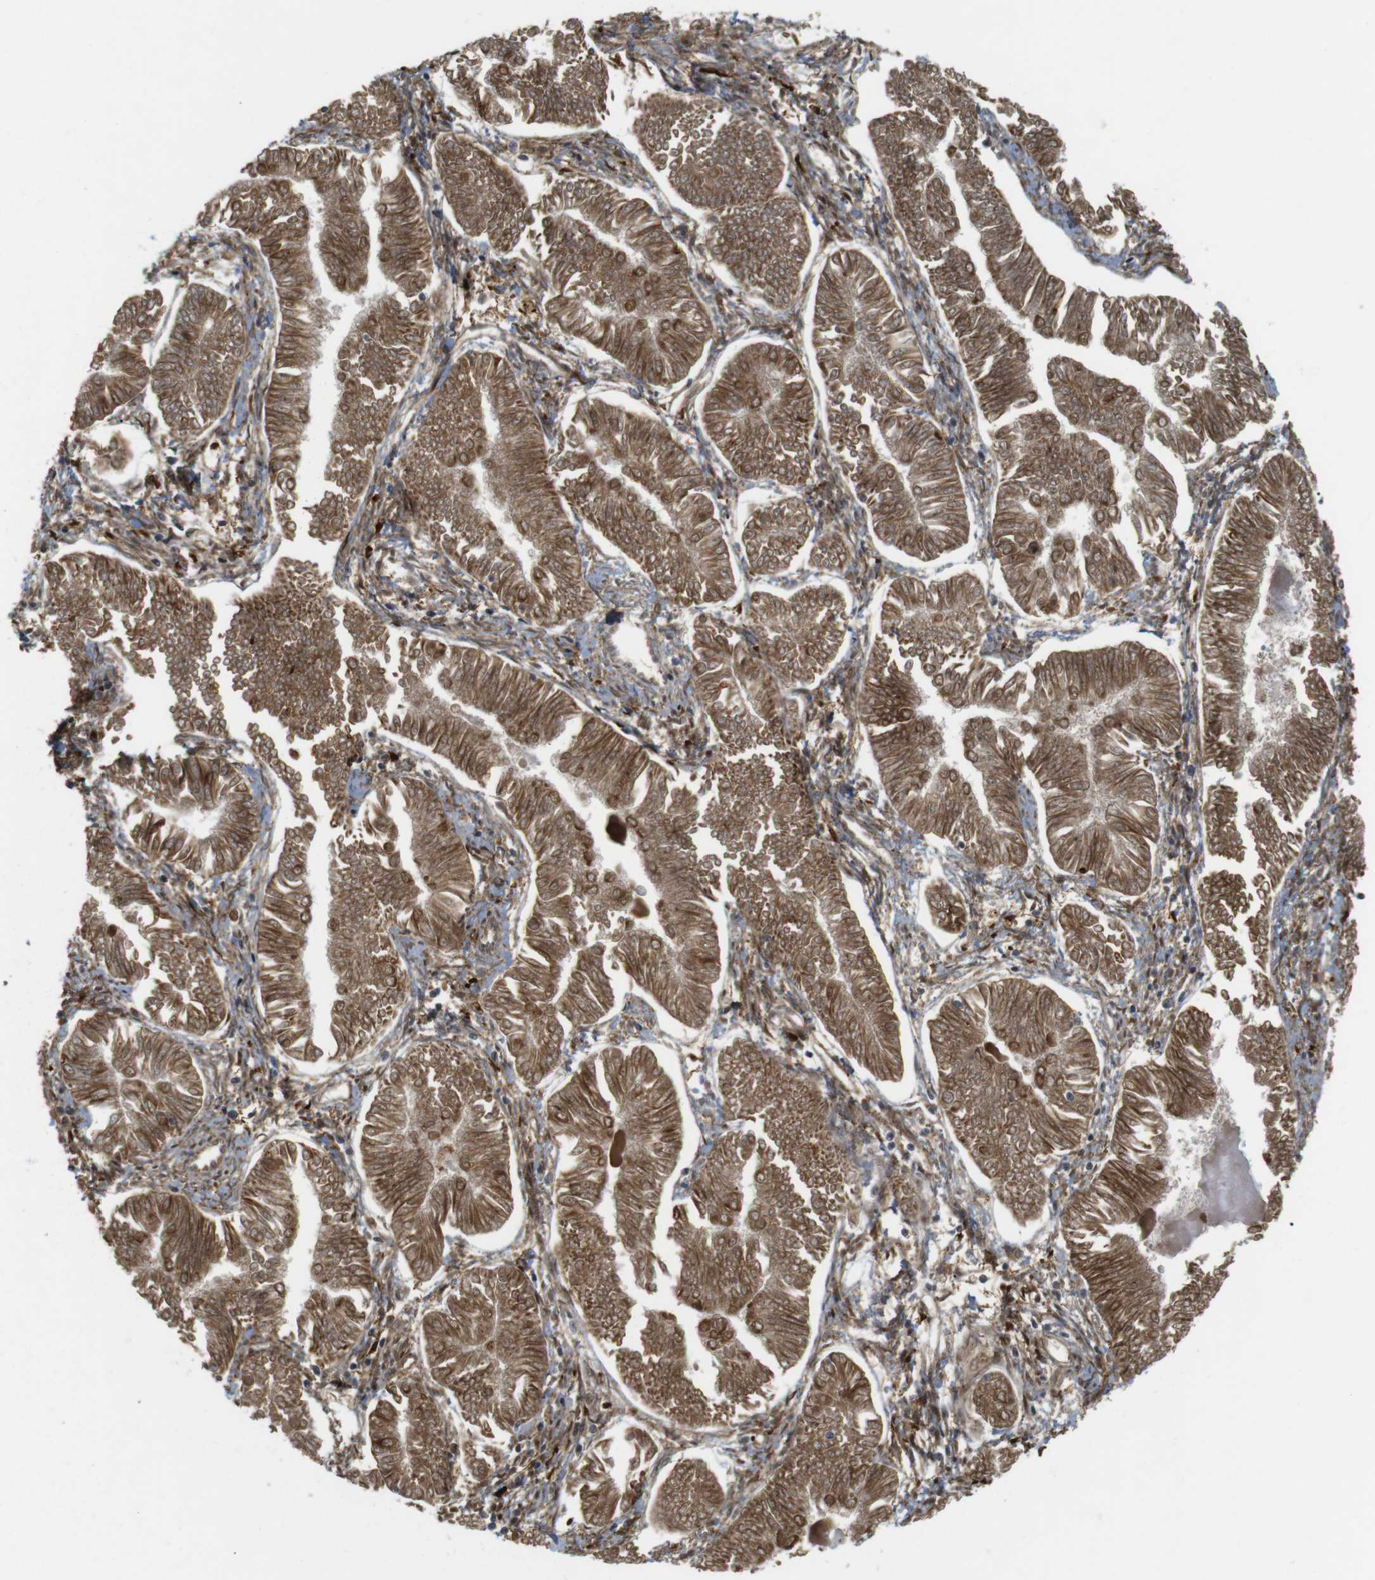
{"staining": {"intensity": "moderate", "quantity": ">75%", "location": "cytoplasmic/membranous,nuclear"}, "tissue": "endometrial cancer", "cell_type": "Tumor cells", "image_type": "cancer", "snomed": [{"axis": "morphology", "description": "Adenocarcinoma, NOS"}, {"axis": "topography", "description": "Endometrium"}], "caption": "About >75% of tumor cells in human endometrial cancer demonstrate moderate cytoplasmic/membranous and nuclear protein expression as visualized by brown immunohistochemical staining.", "gene": "SP2", "patient": {"sex": "female", "age": 53}}